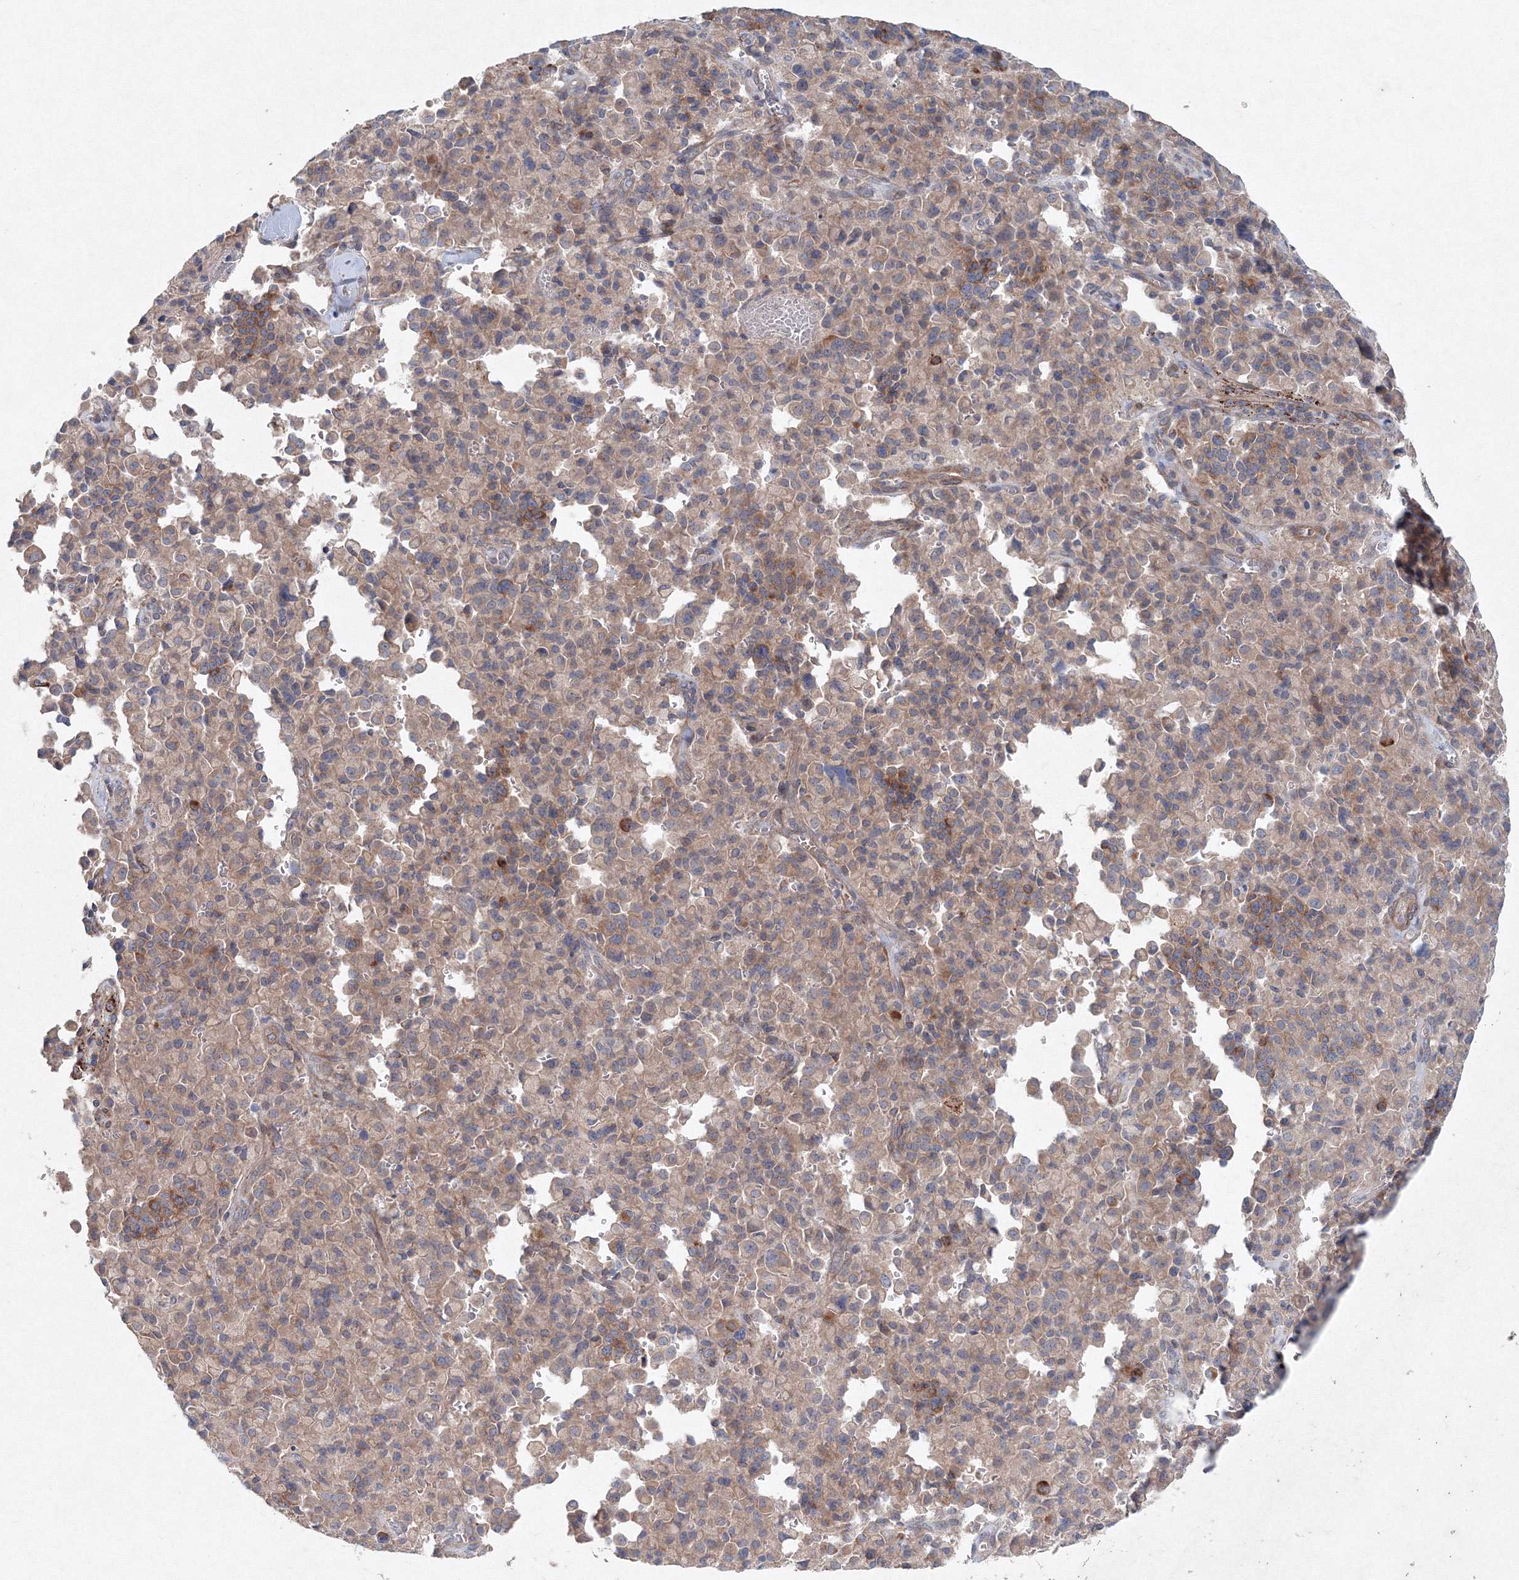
{"staining": {"intensity": "moderate", "quantity": "25%-75%", "location": "cytoplasmic/membranous"}, "tissue": "pancreatic cancer", "cell_type": "Tumor cells", "image_type": "cancer", "snomed": [{"axis": "morphology", "description": "Adenocarcinoma, NOS"}, {"axis": "topography", "description": "Pancreas"}], "caption": "Immunohistochemical staining of pancreatic adenocarcinoma shows medium levels of moderate cytoplasmic/membranous protein expression in approximately 25%-75% of tumor cells.", "gene": "WDR49", "patient": {"sex": "male", "age": 65}}